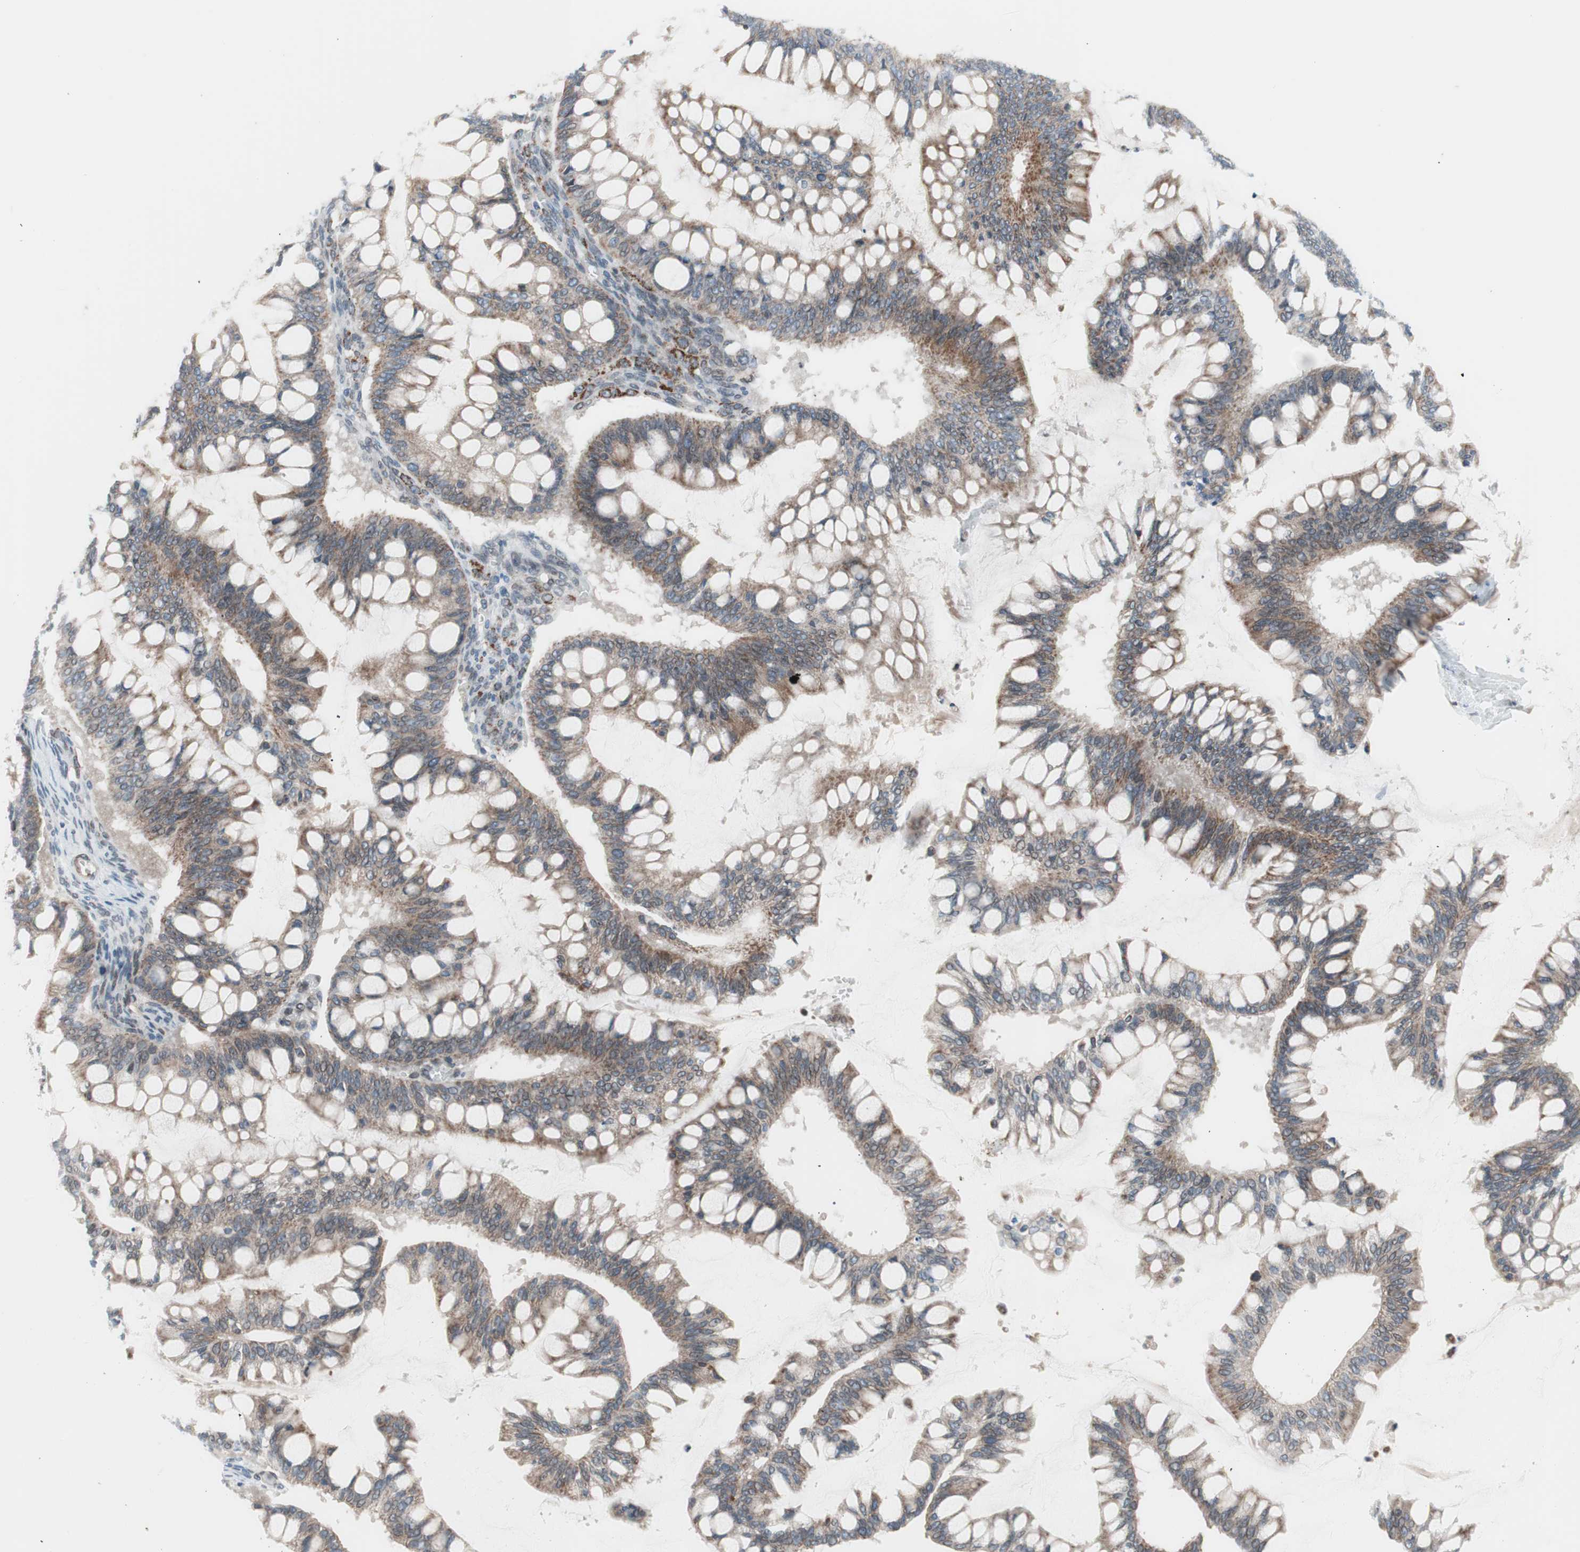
{"staining": {"intensity": "weak", "quantity": ">75%", "location": "cytoplasmic/membranous"}, "tissue": "ovarian cancer", "cell_type": "Tumor cells", "image_type": "cancer", "snomed": [{"axis": "morphology", "description": "Cystadenocarcinoma, mucinous, NOS"}, {"axis": "topography", "description": "Ovary"}], "caption": "Immunohistochemical staining of ovarian cancer exhibits low levels of weak cytoplasmic/membranous protein expression in about >75% of tumor cells.", "gene": "ARNT2", "patient": {"sex": "female", "age": 73}}